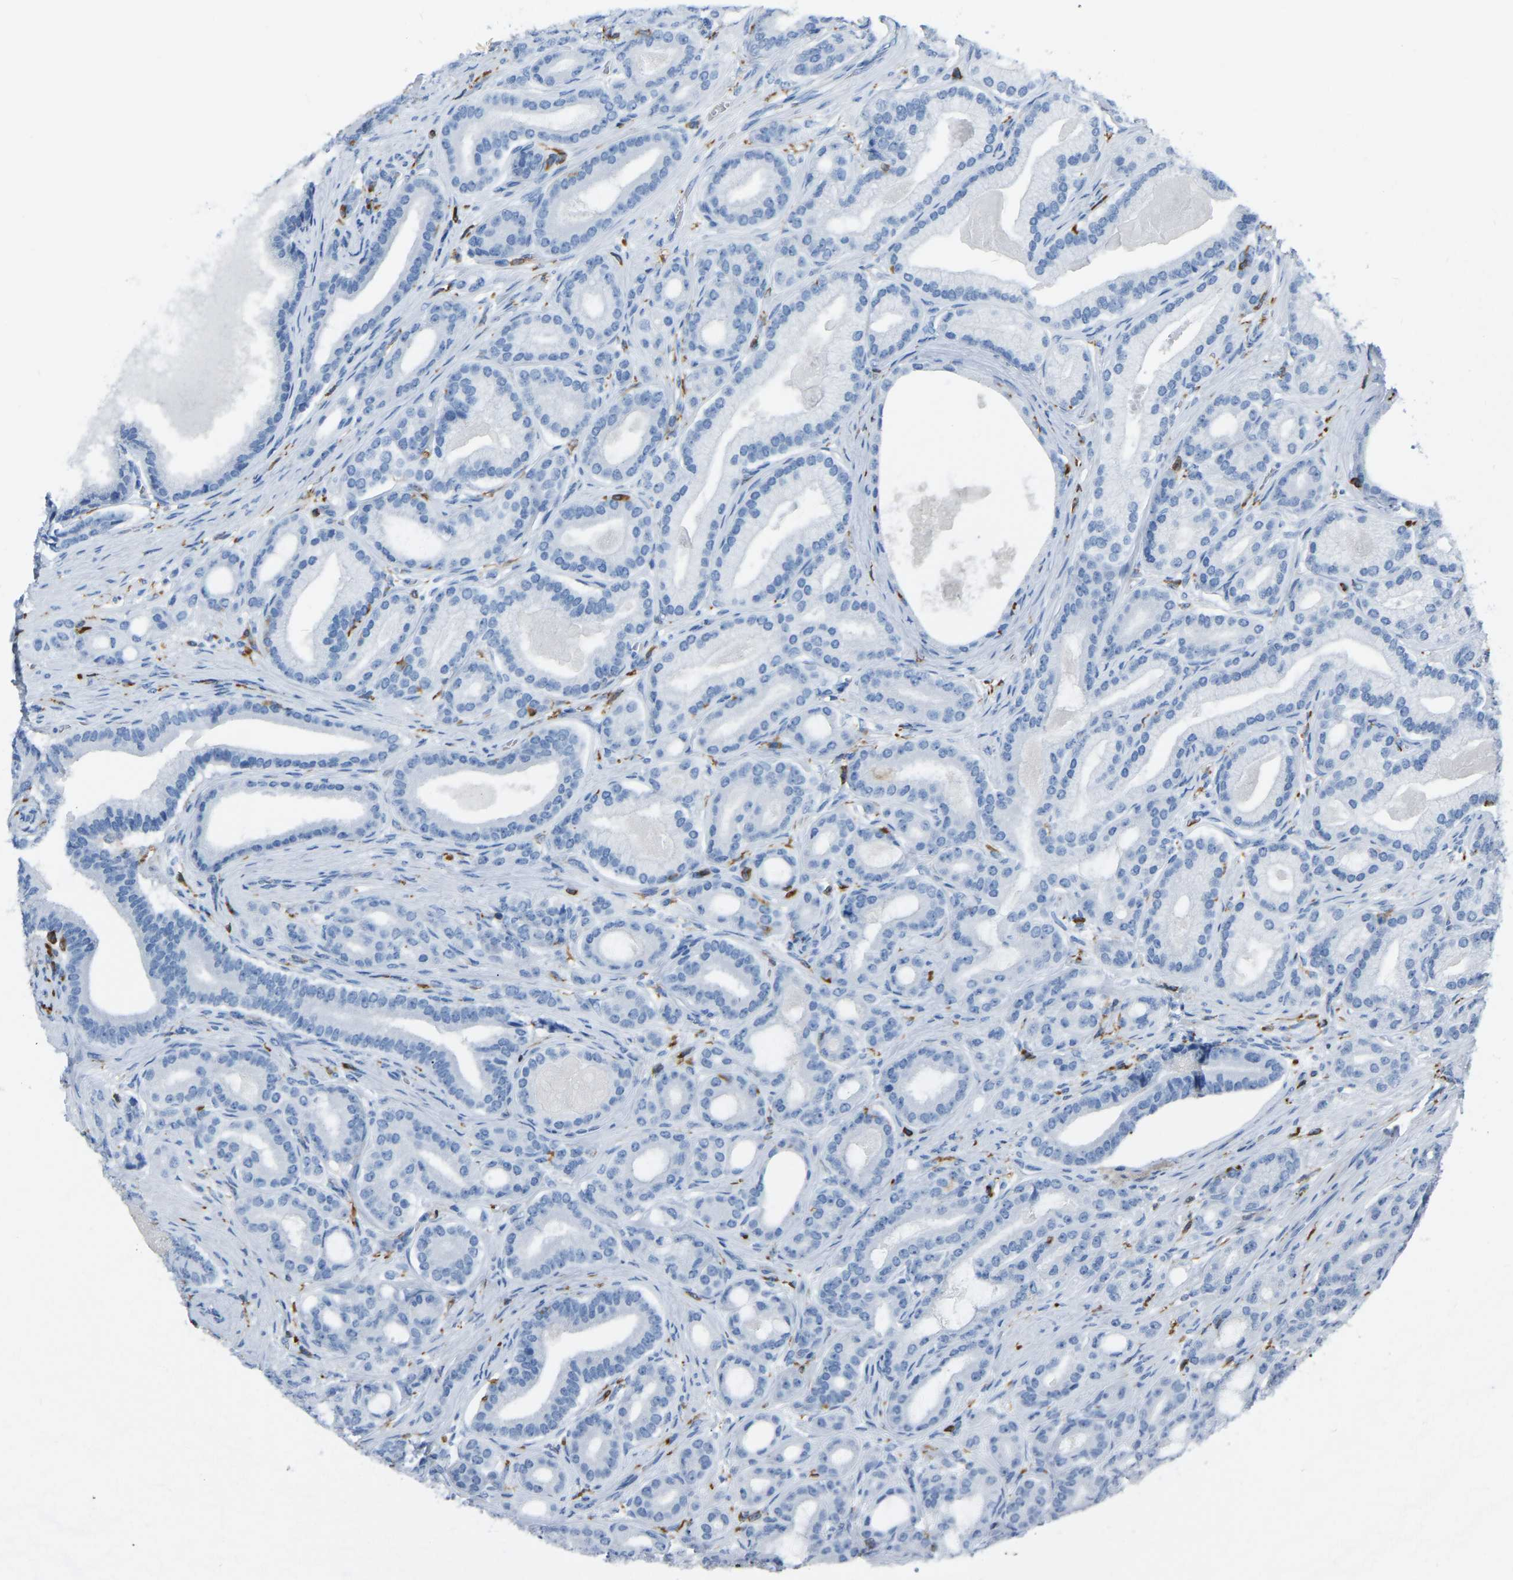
{"staining": {"intensity": "negative", "quantity": "none", "location": "none"}, "tissue": "prostate cancer", "cell_type": "Tumor cells", "image_type": "cancer", "snomed": [{"axis": "morphology", "description": "Adenocarcinoma, High grade"}, {"axis": "topography", "description": "Prostate"}], "caption": "Tumor cells show no significant positivity in prostate cancer (high-grade adenocarcinoma).", "gene": "ARHGAP45", "patient": {"sex": "male", "age": 60}}